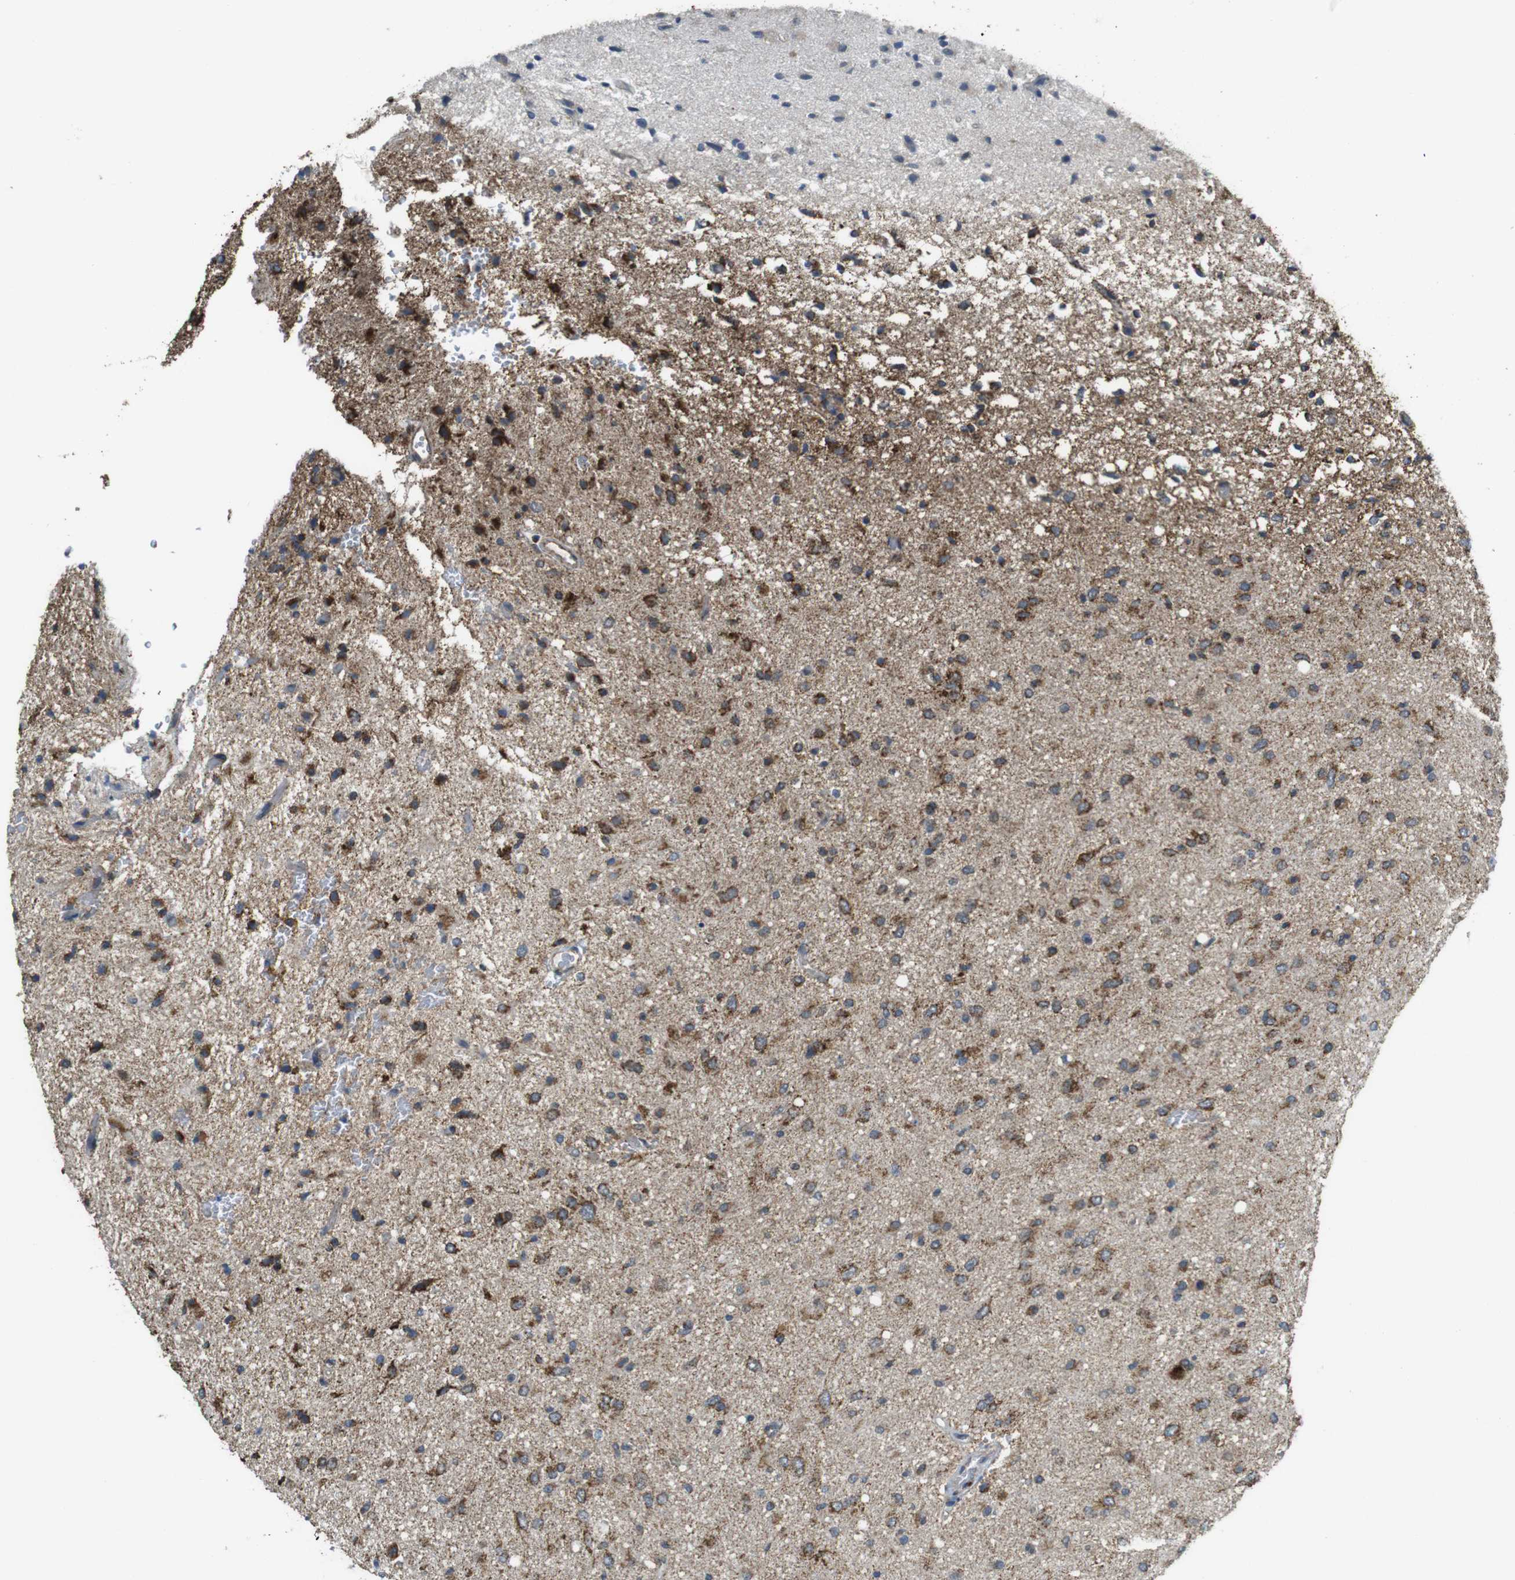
{"staining": {"intensity": "moderate", "quantity": "25%-75%", "location": "cytoplasmic/membranous"}, "tissue": "glioma", "cell_type": "Tumor cells", "image_type": "cancer", "snomed": [{"axis": "morphology", "description": "Glioma, malignant, Low grade"}, {"axis": "topography", "description": "Brain"}], "caption": "High-magnification brightfield microscopy of malignant glioma (low-grade) stained with DAB (brown) and counterstained with hematoxylin (blue). tumor cells exhibit moderate cytoplasmic/membranous positivity is appreciated in approximately25%-75% of cells.", "gene": "CALHM2", "patient": {"sex": "male", "age": 77}}